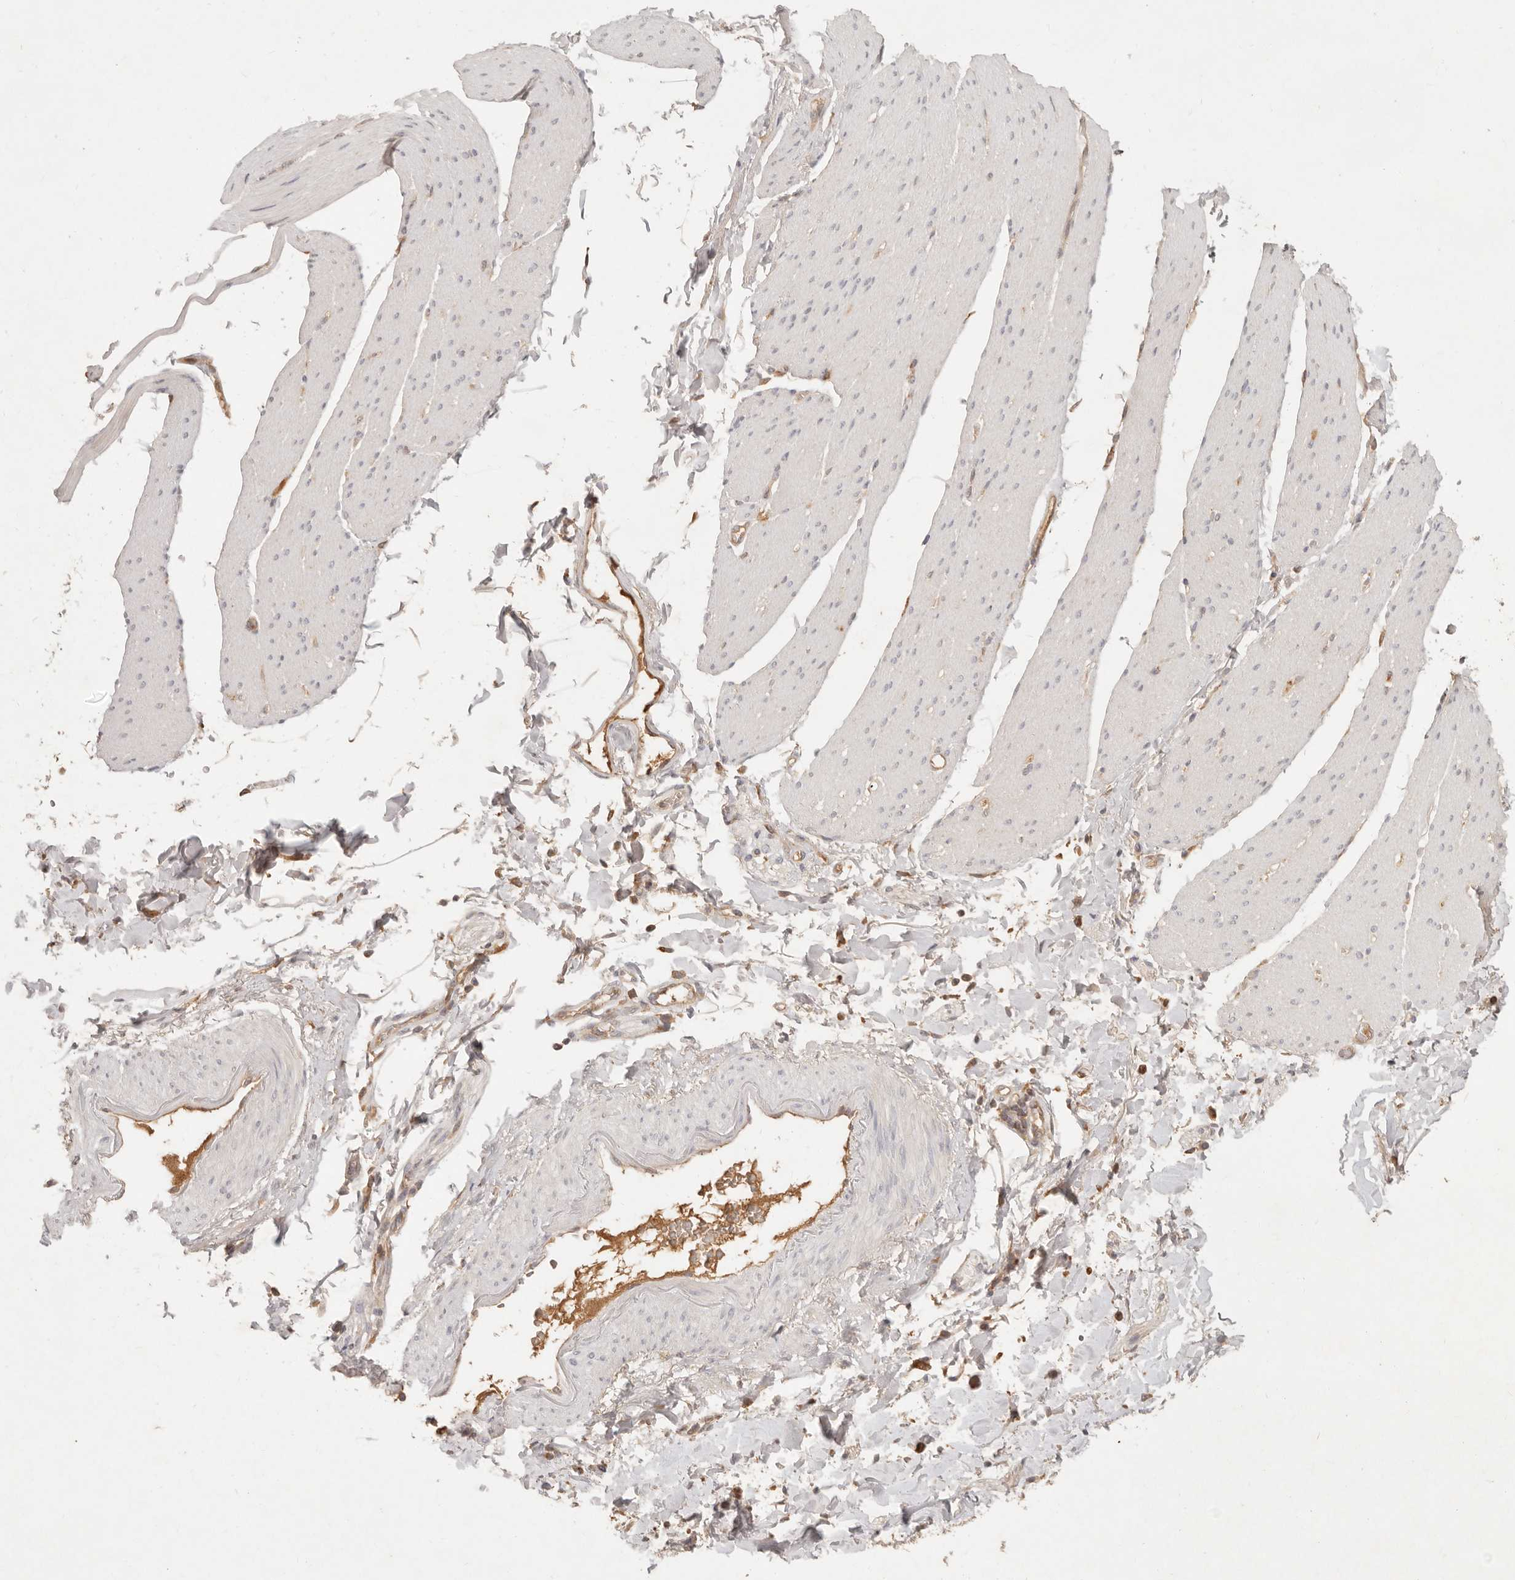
{"staining": {"intensity": "negative", "quantity": "none", "location": "none"}, "tissue": "smooth muscle", "cell_type": "Smooth muscle cells", "image_type": "normal", "snomed": [{"axis": "morphology", "description": "Normal tissue, NOS"}, {"axis": "topography", "description": "Smooth muscle"}, {"axis": "topography", "description": "Small intestine"}], "caption": "Normal smooth muscle was stained to show a protein in brown. There is no significant expression in smooth muscle cells.", "gene": "NECAP2", "patient": {"sex": "female", "age": 84}}